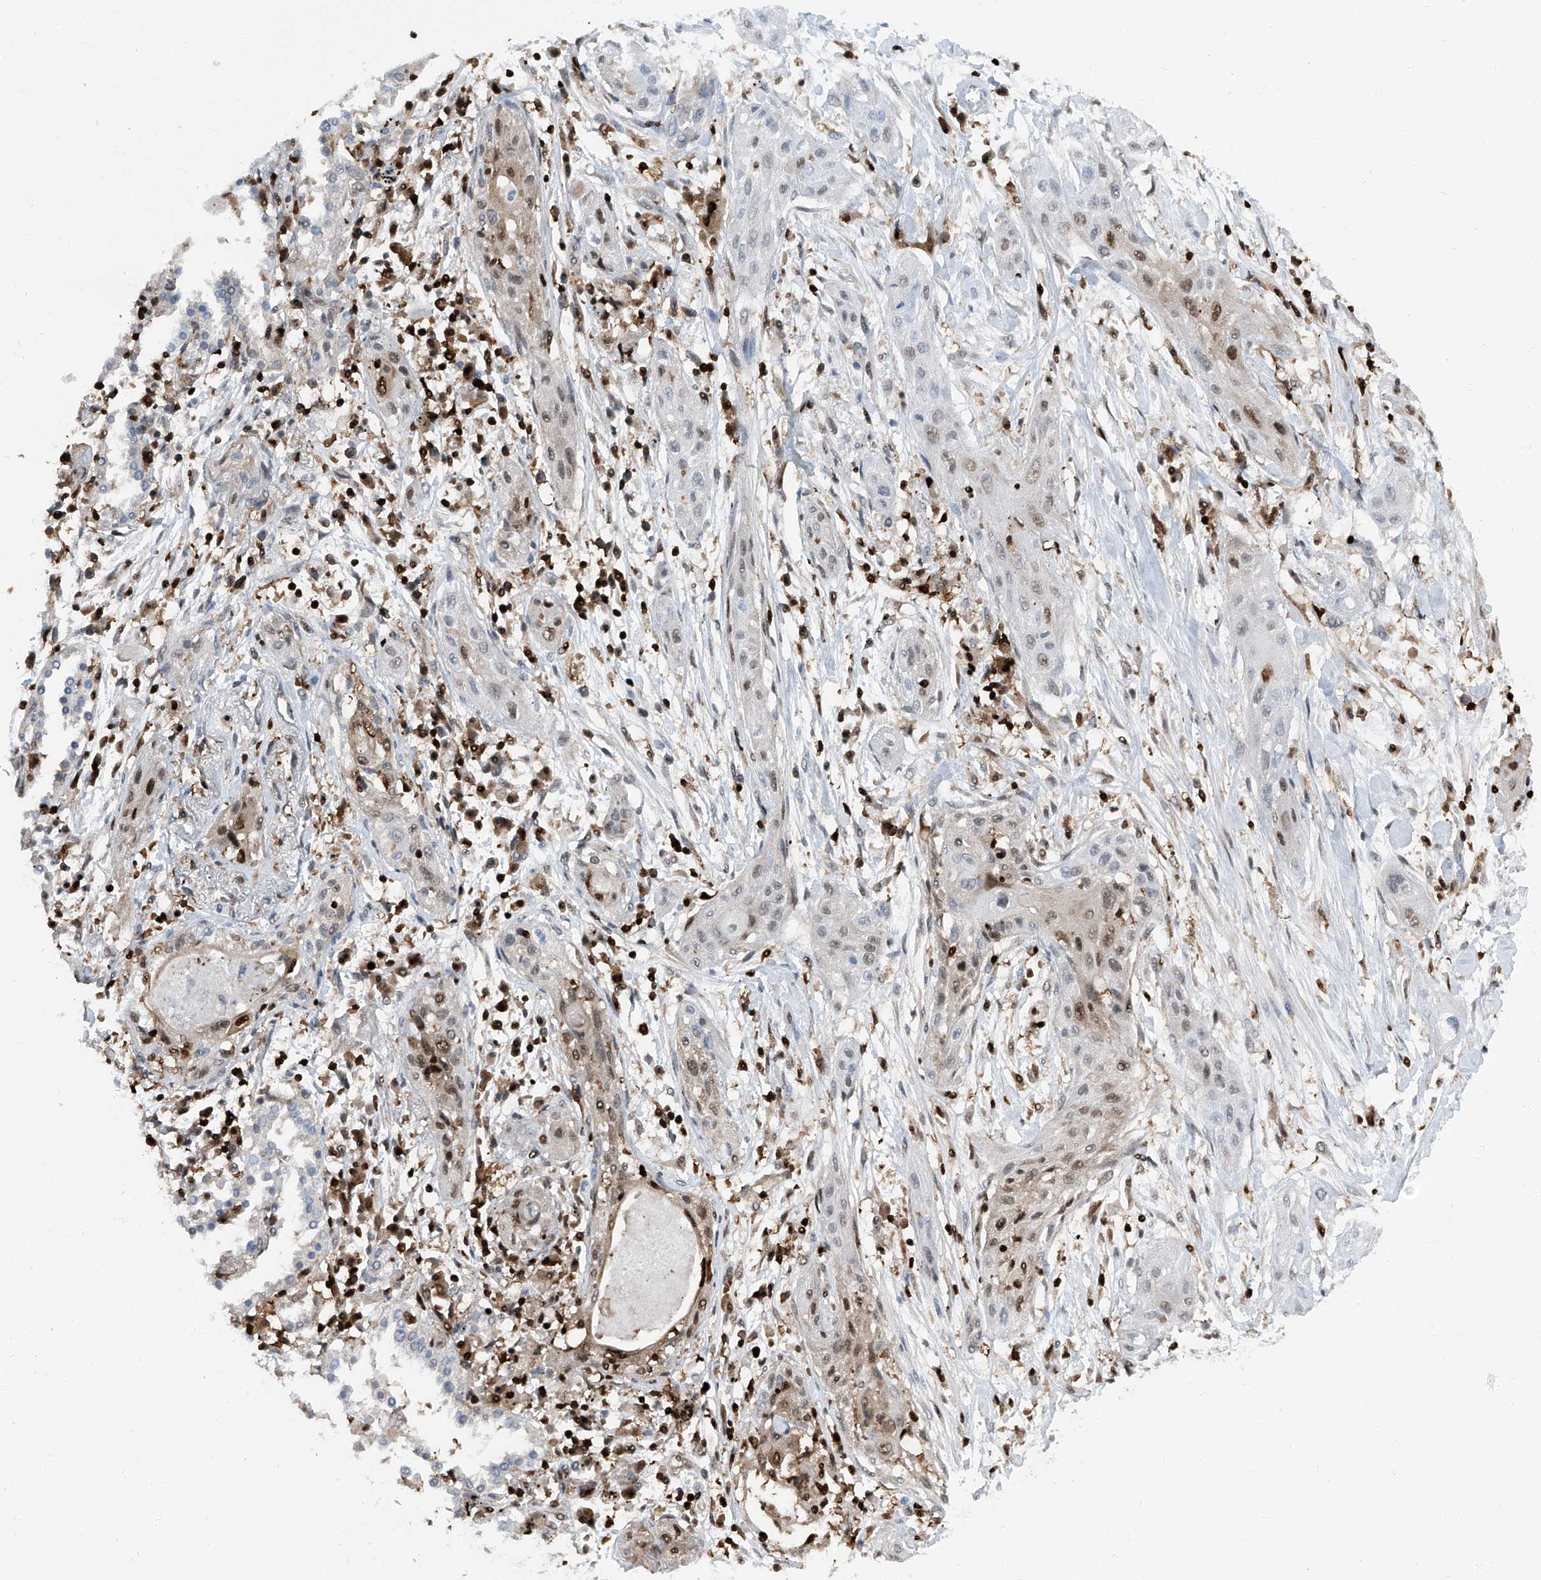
{"staining": {"intensity": "moderate", "quantity": "<25%", "location": "nuclear"}, "tissue": "lung cancer", "cell_type": "Tumor cells", "image_type": "cancer", "snomed": [{"axis": "morphology", "description": "Squamous cell carcinoma, NOS"}, {"axis": "topography", "description": "Lung"}], "caption": "Squamous cell carcinoma (lung) stained with a protein marker exhibits moderate staining in tumor cells.", "gene": "PSMB10", "patient": {"sex": "female", "age": 47}}